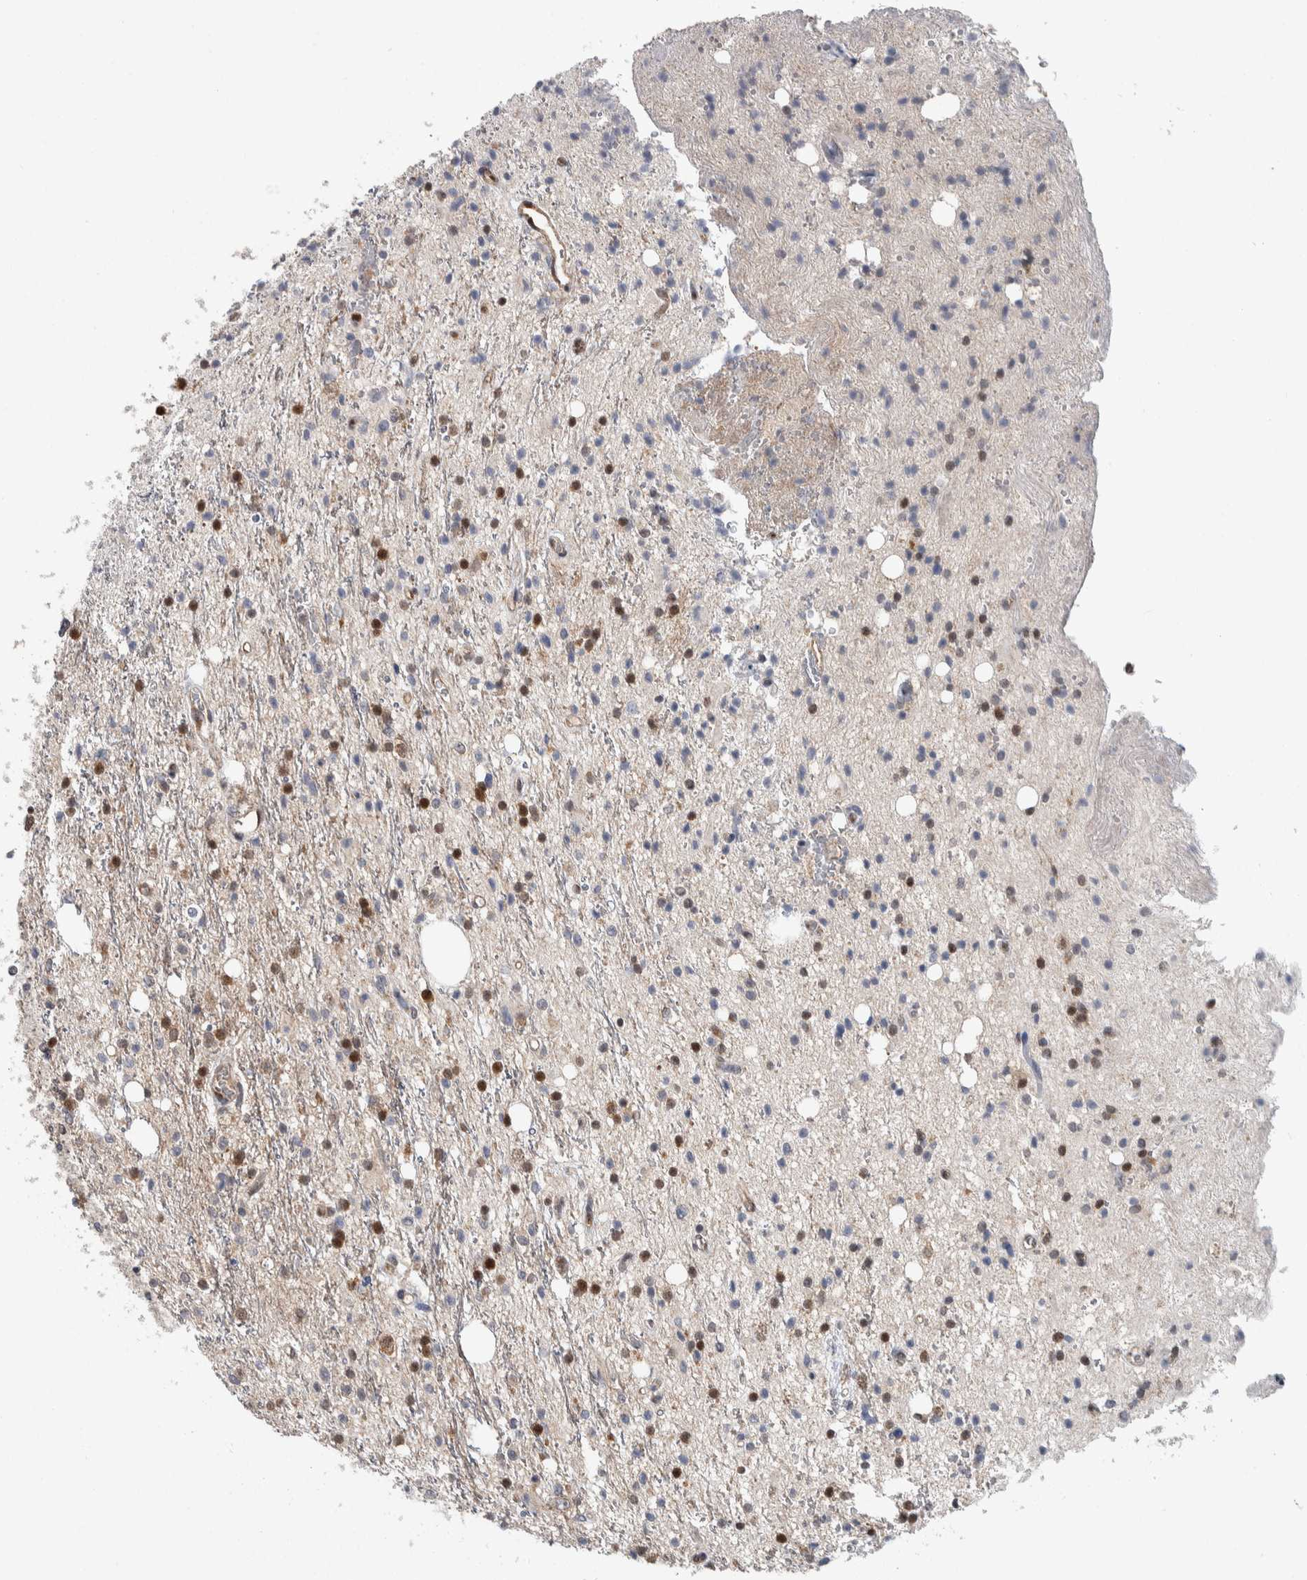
{"staining": {"intensity": "strong", "quantity": "<25%", "location": "nuclear"}, "tissue": "glioma", "cell_type": "Tumor cells", "image_type": "cancer", "snomed": [{"axis": "morphology", "description": "Glioma, malignant, High grade"}, {"axis": "topography", "description": "Brain"}], "caption": "Protein analysis of malignant high-grade glioma tissue displays strong nuclear expression in approximately <25% of tumor cells.", "gene": "PTPA", "patient": {"sex": "male", "age": 47}}